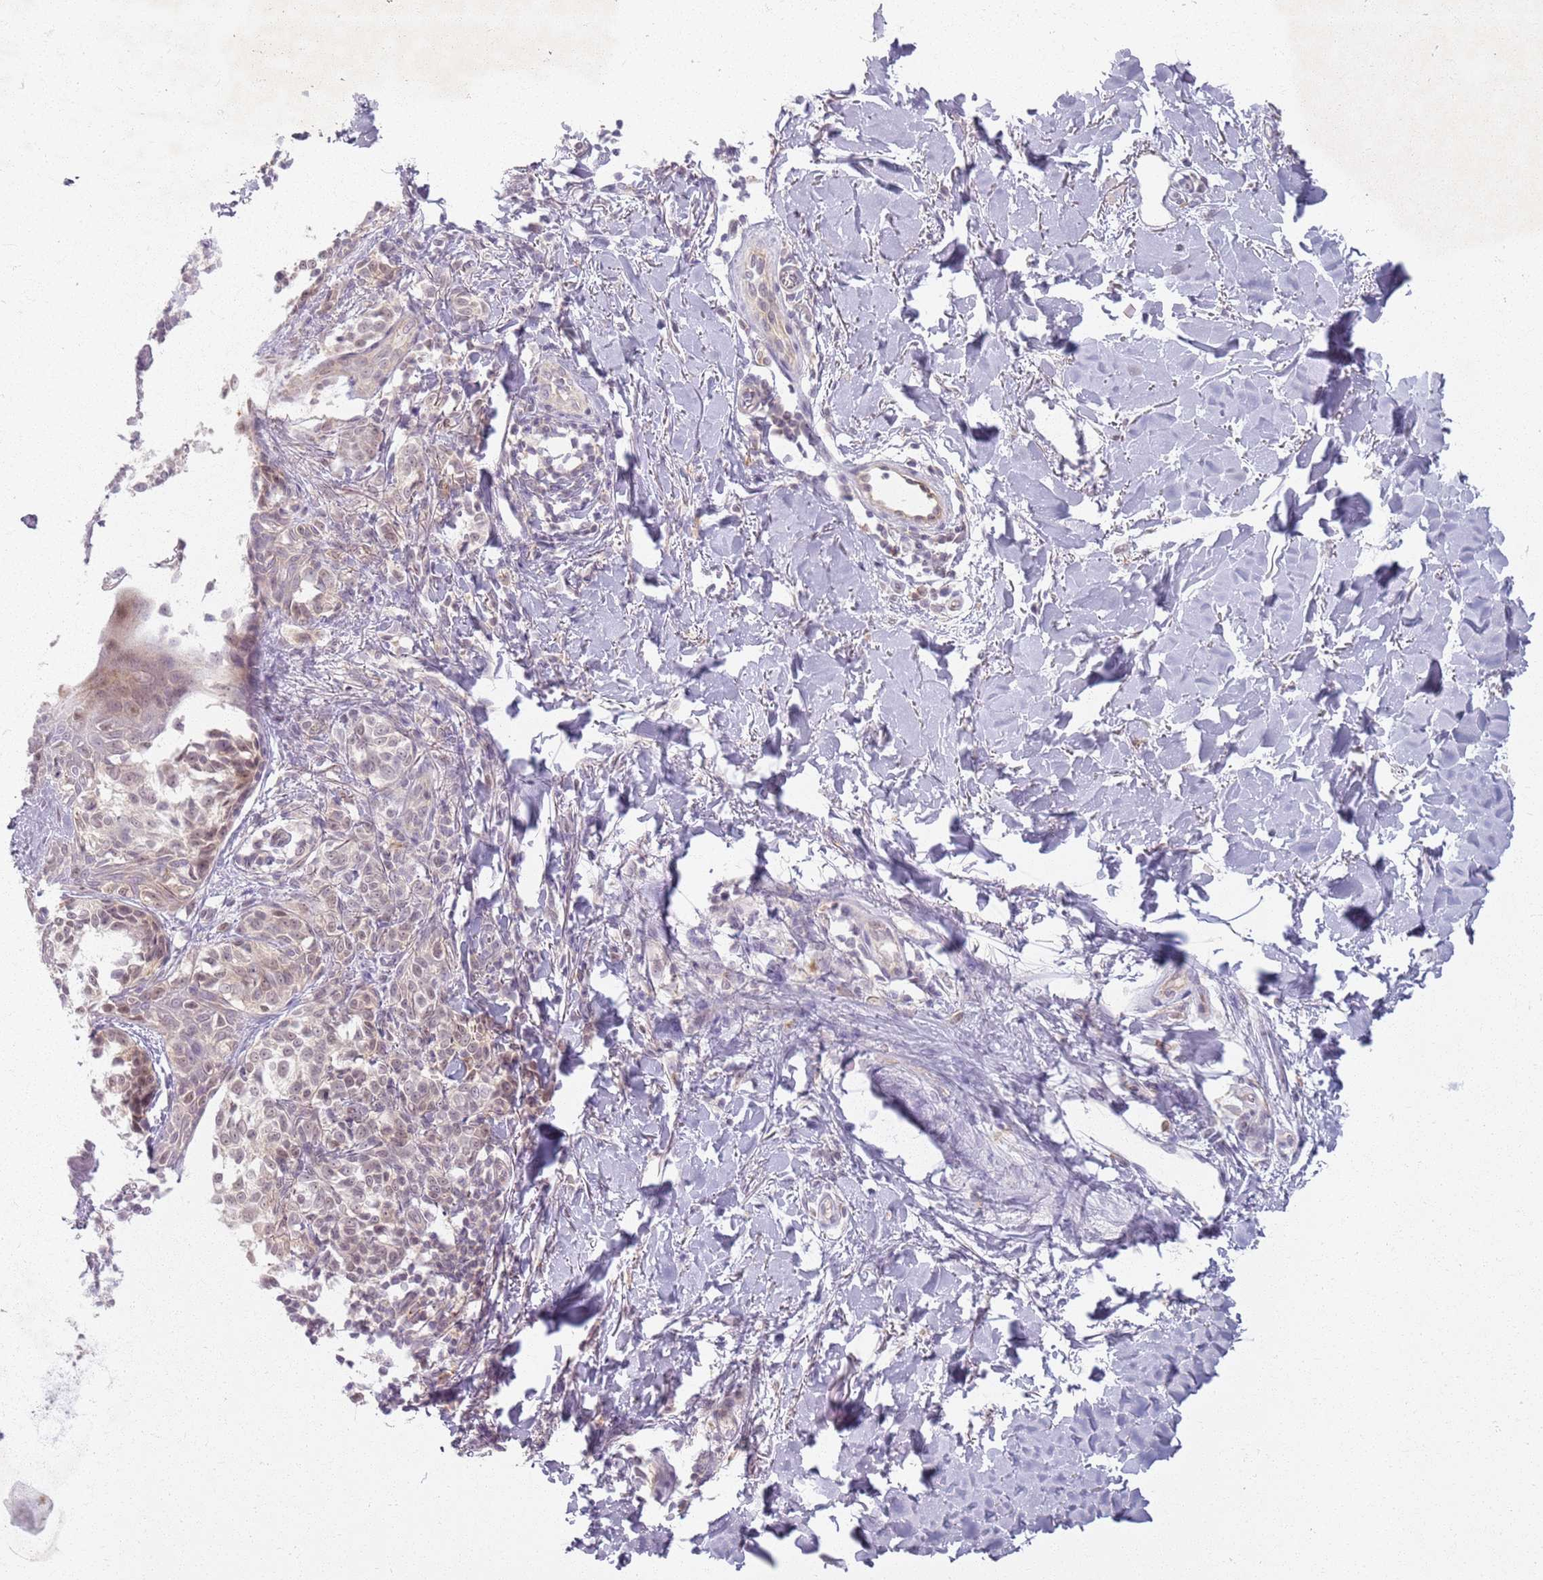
{"staining": {"intensity": "weak", "quantity": "<25%", "location": "cytoplasmic/membranous"}, "tissue": "melanoma", "cell_type": "Tumor cells", "image_type": "cancer", "snomed": [{"axis": "morphology", "description": "Malignant melanoma, NOS"}, {"axis": "topography", "description": "Skin of upper extremity"}], "caption": "Immunohistochemistry photomicrograph of human melanoma stained for a protein (brown), which shows no positivity in tumor cells.", "gene": "ZDHHC2", "patient": {"sex": "male", "age": 40}}